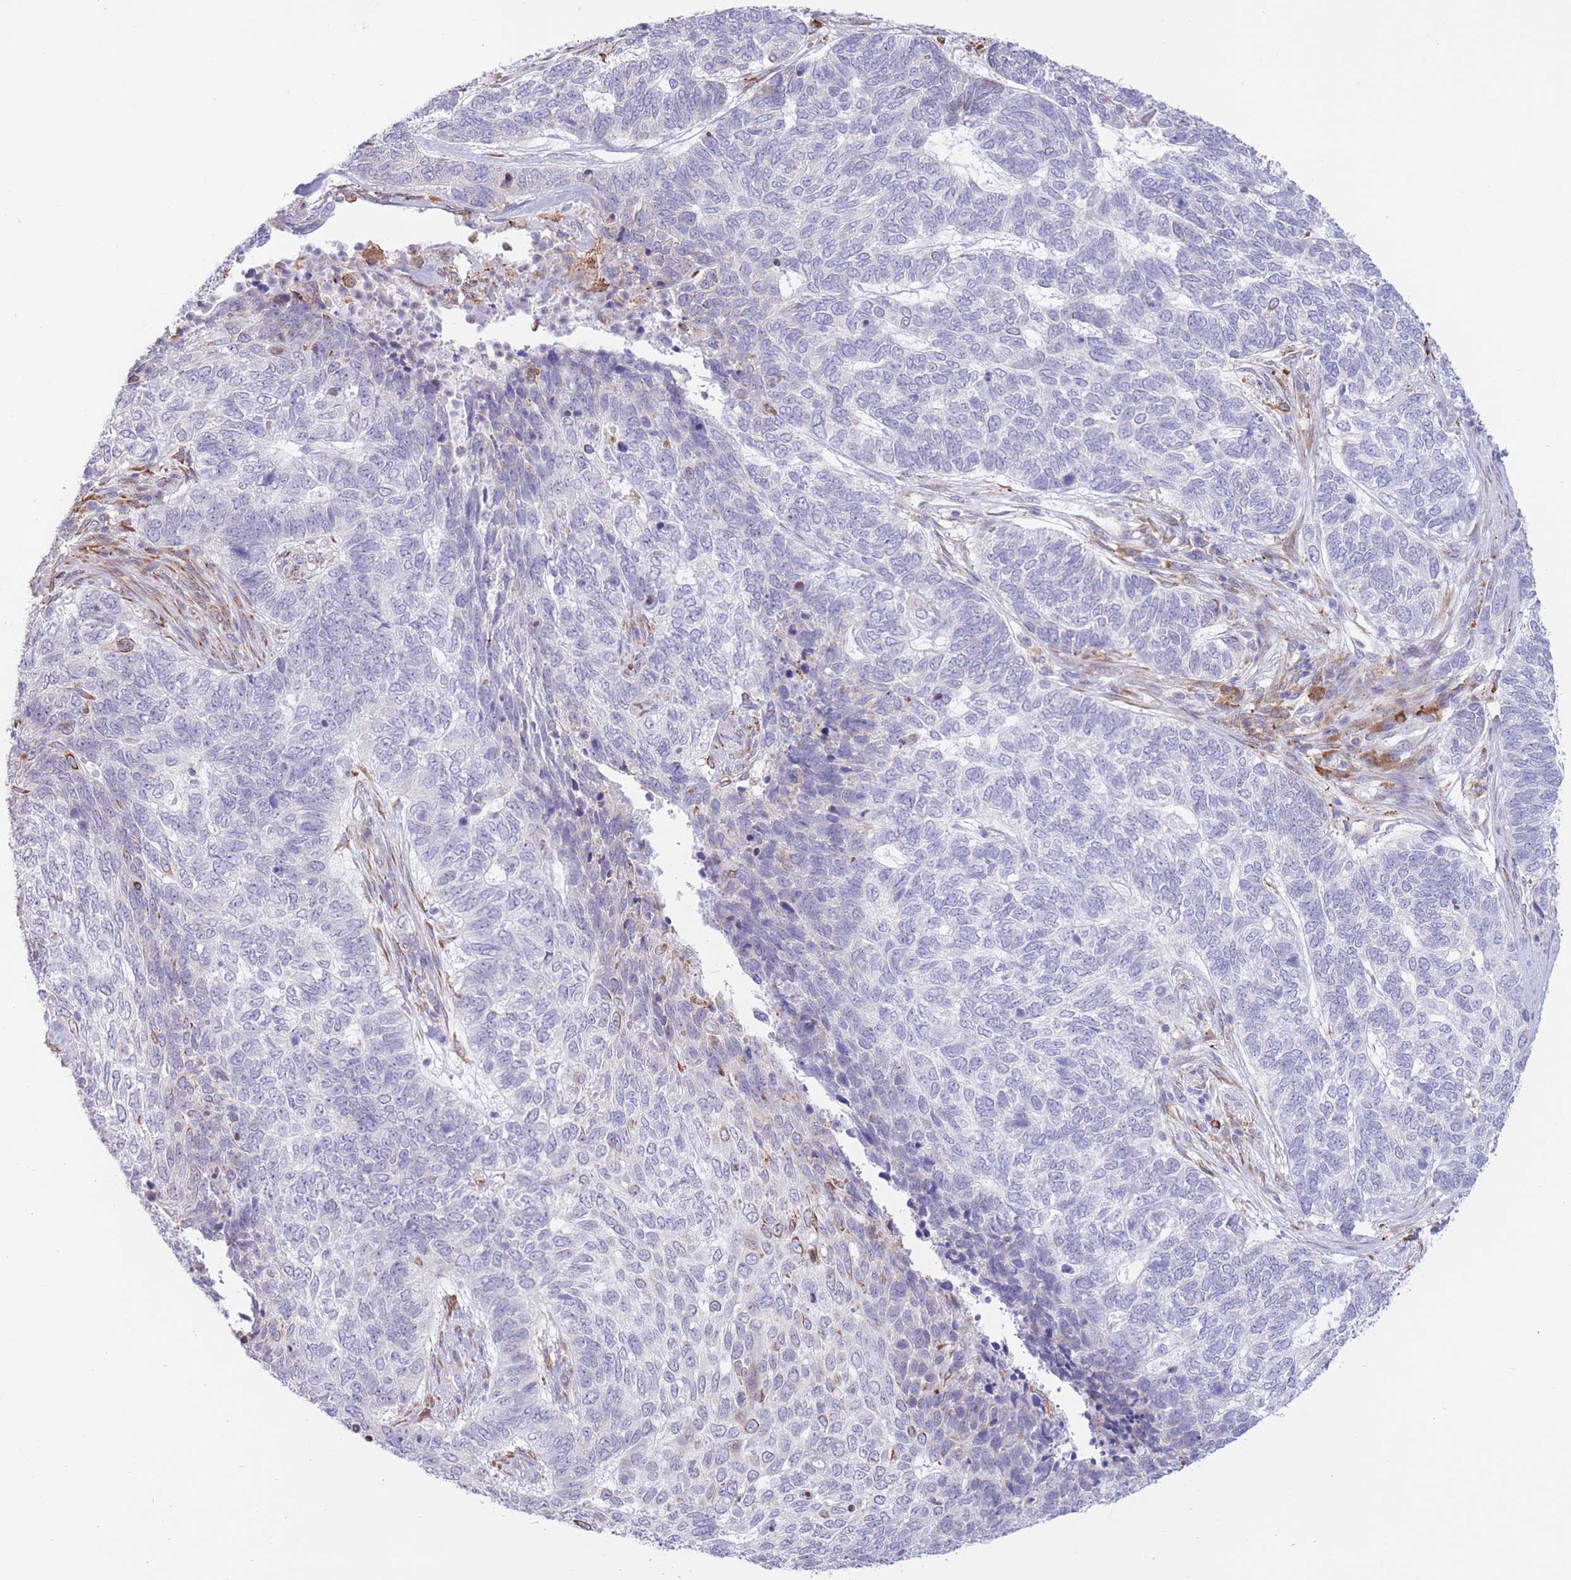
{"staining": {"intensity": "negative", "quantity": "none", "location": "none"}, "tissue": "skin cancer", "cell_type": "Tumor cells", "image_type": "cancer", "snomed": [{"axis": "morphology", "description": "Basal cell carcinoma"}, {"axis": "topography", "description": "Skin"}], "caption": "DAB immunohistochemical staining of human skin basal cell carcinoma exhibits no significant positivity in tumor cells.", "gene": "MYDGF", "patient": {"sex": "female", "age": 65}}